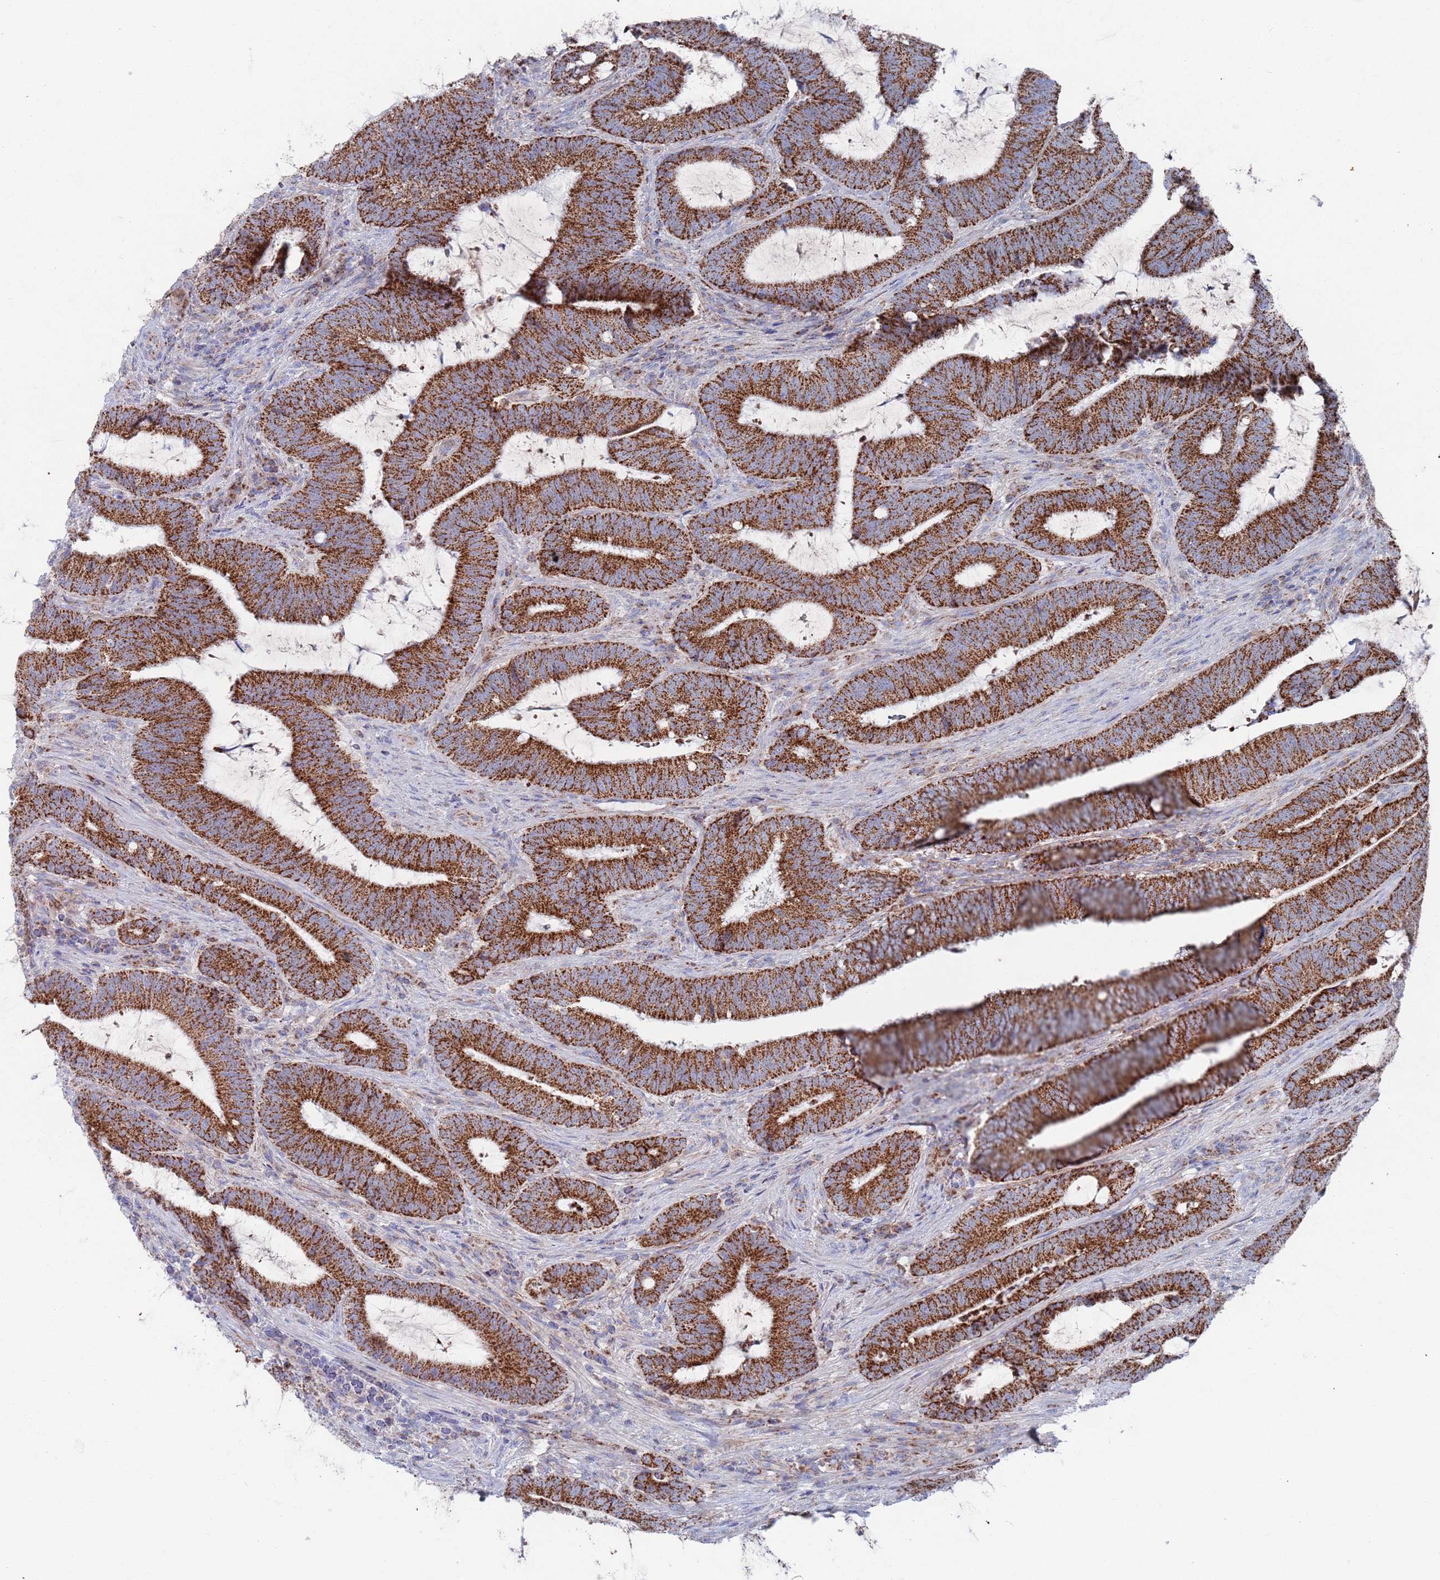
{"staining": {"intensity": "strong", "quantity": ">75%", "location": "cytoplasmic/membranous"}, "tissue": "colorectal cancer", "cell_type": "Tumor cells", "image_type": "cancer", "snomed": [{"axis": "morphology", "description": "Adenocarcinoma, NOS"}, {"axis": "topography", "description": "Colon"}], "caption": "Colorectal adenocarcinoma was stained to show a protein in brown. There is high levels of strong cytoplasmic/membranous positivity in about >75% of tumor cells.", "gene": "MRPL22", "patient": {"sex": "female", "age": 43}}